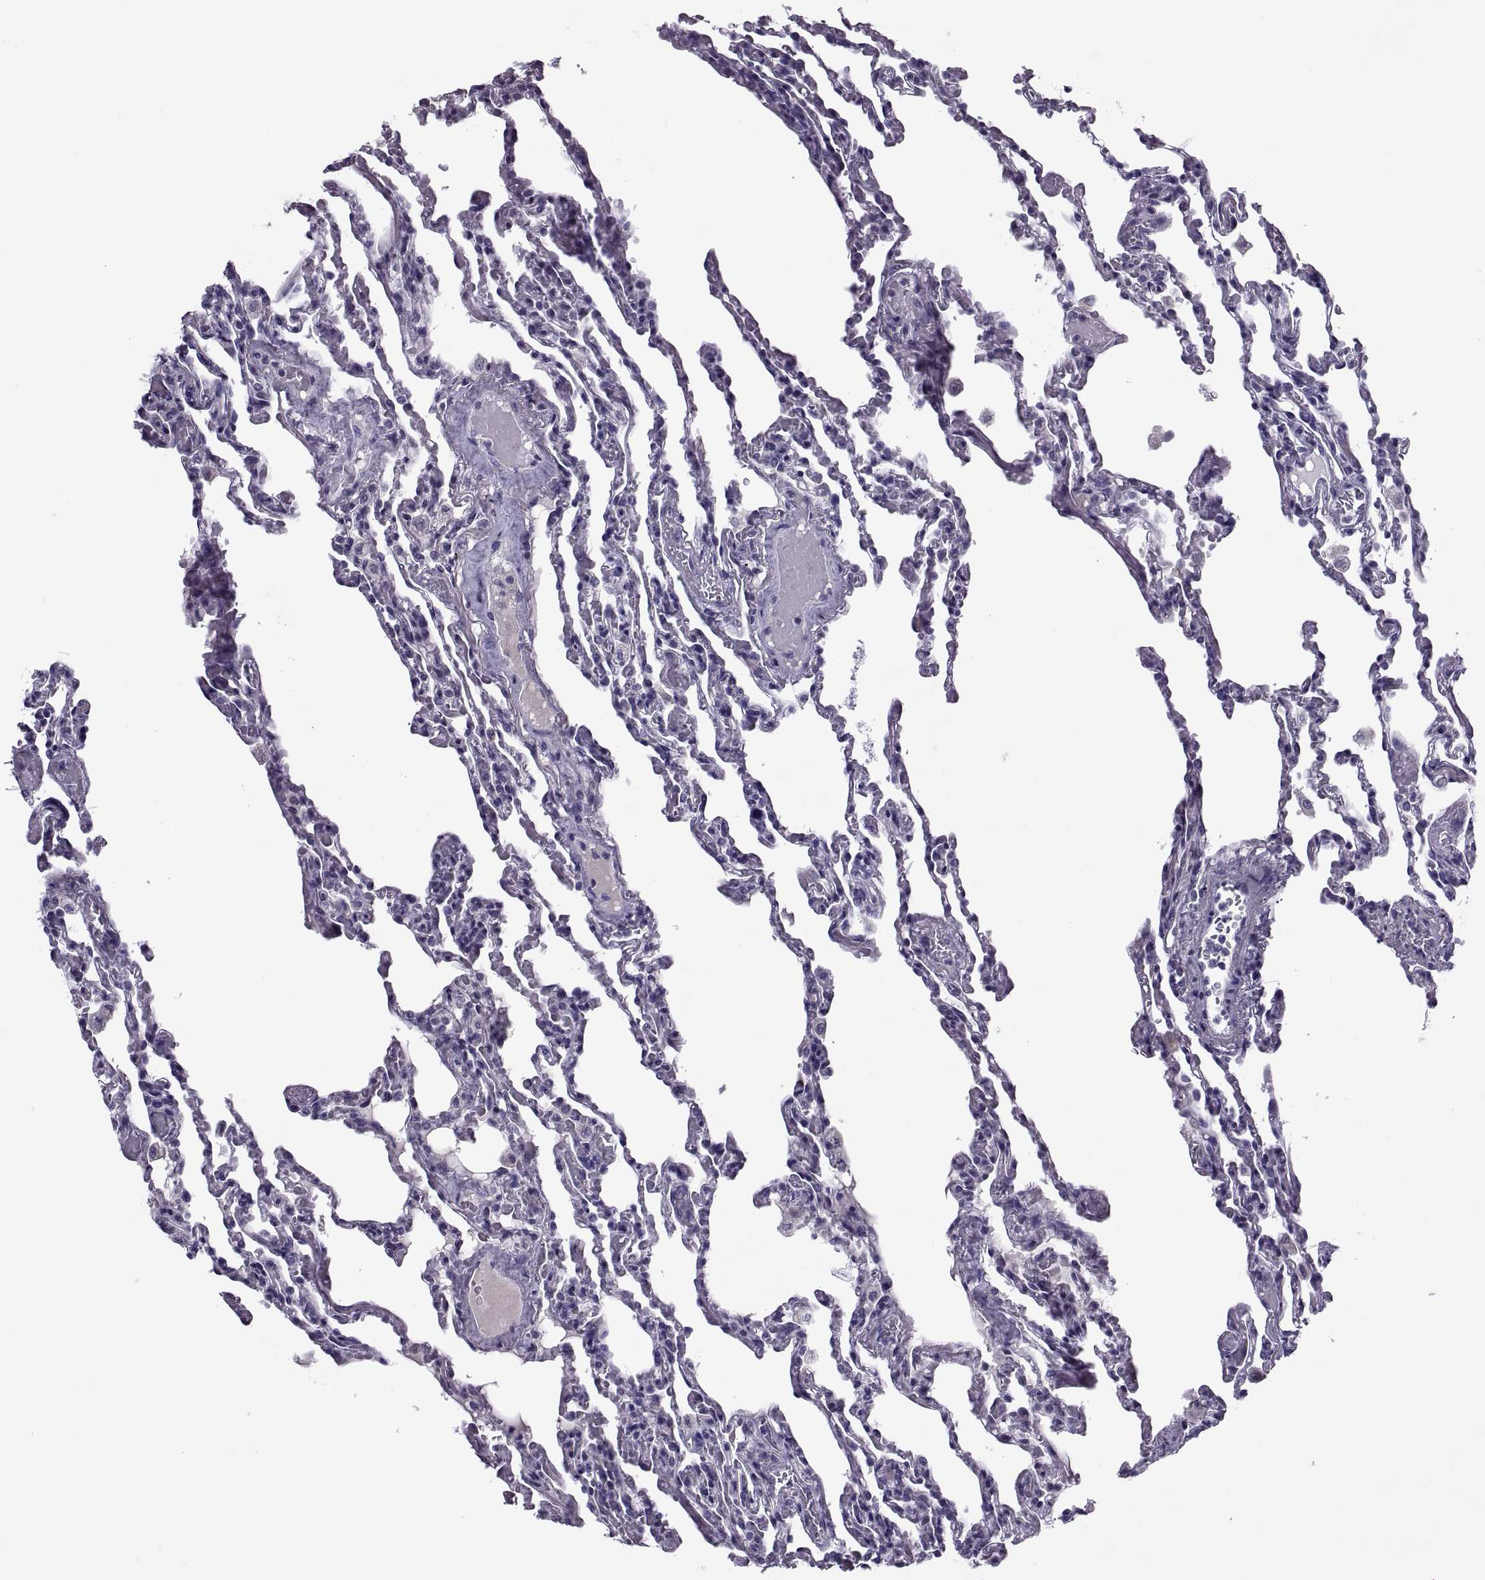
{"staining": {"intensity": "negative", "quantity": "none", "location": "none"}, "tissue": "lung", "cell_type": "Alveolar cells", "image_type": "normal", "snomed": [{"axis": "morphology", "description": "Normal tissue, NOS"}, {"axis": "topography", "description": "Lung"}], "caption": "Immunohistochemical staining of benign human lung shows no significant expression in alveolar cells.", "gene": "MAGEB1", "patient": {"sex": "female", "age": 43}}